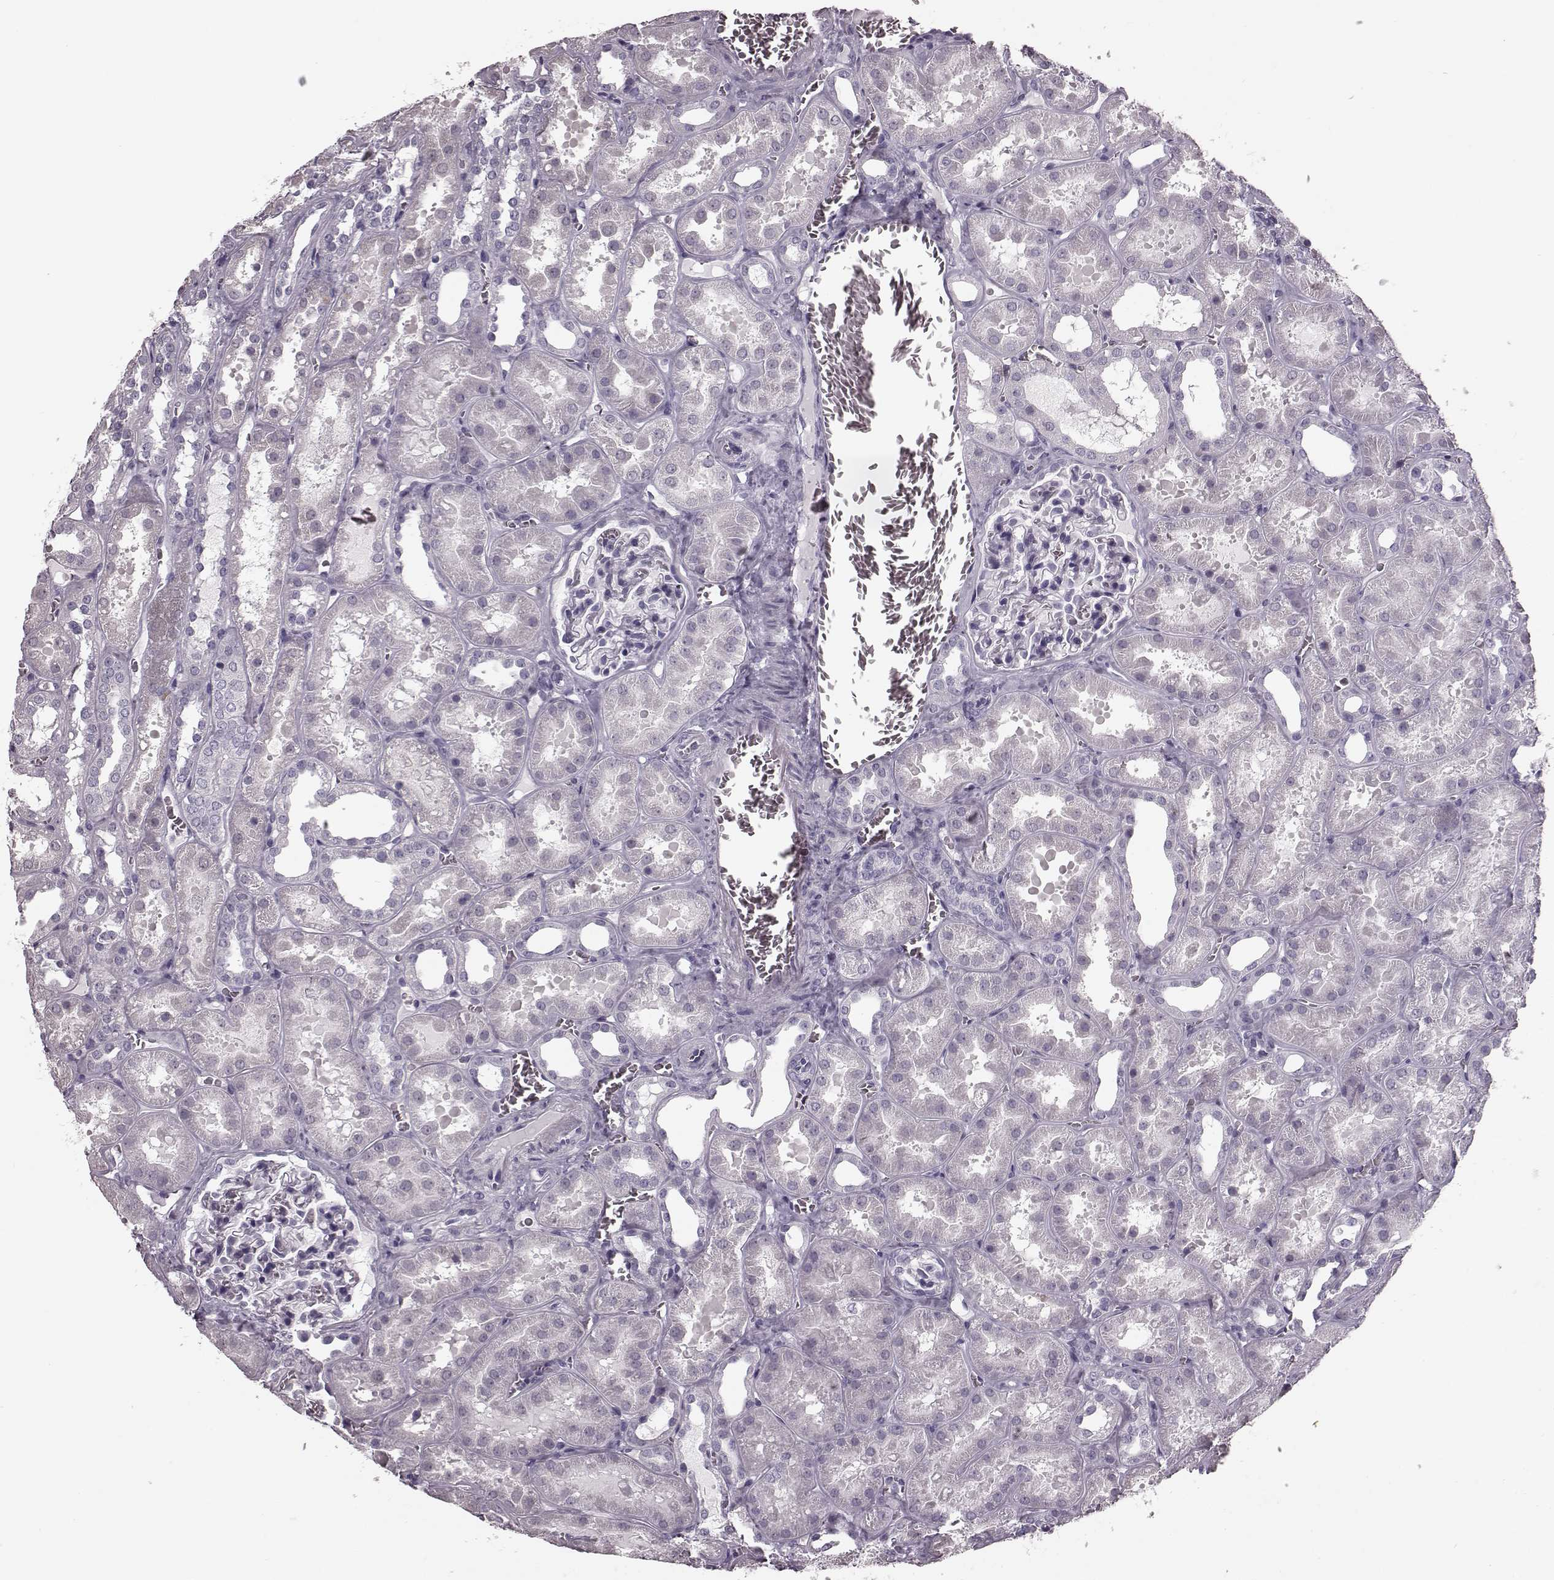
{"staining": {"intensity": "negative", "quantity": "none", "location": "none"}, "tissue": "kidney", "cell_type": "Cells in glomeruli", "image_type": "normal", "snomed": [{"axis": "morphology", "description": "Normal tissue, NOS"}, {"axis": "topography", "description": "Kidney"}], "caption": "Immunohistochemistry micrograph of benign human kidney stained for a protein (brown), which exhibits no expression in cells in glomeruli.", "gene": "CST7", "patient": {"sex": "female", "age": 41}}